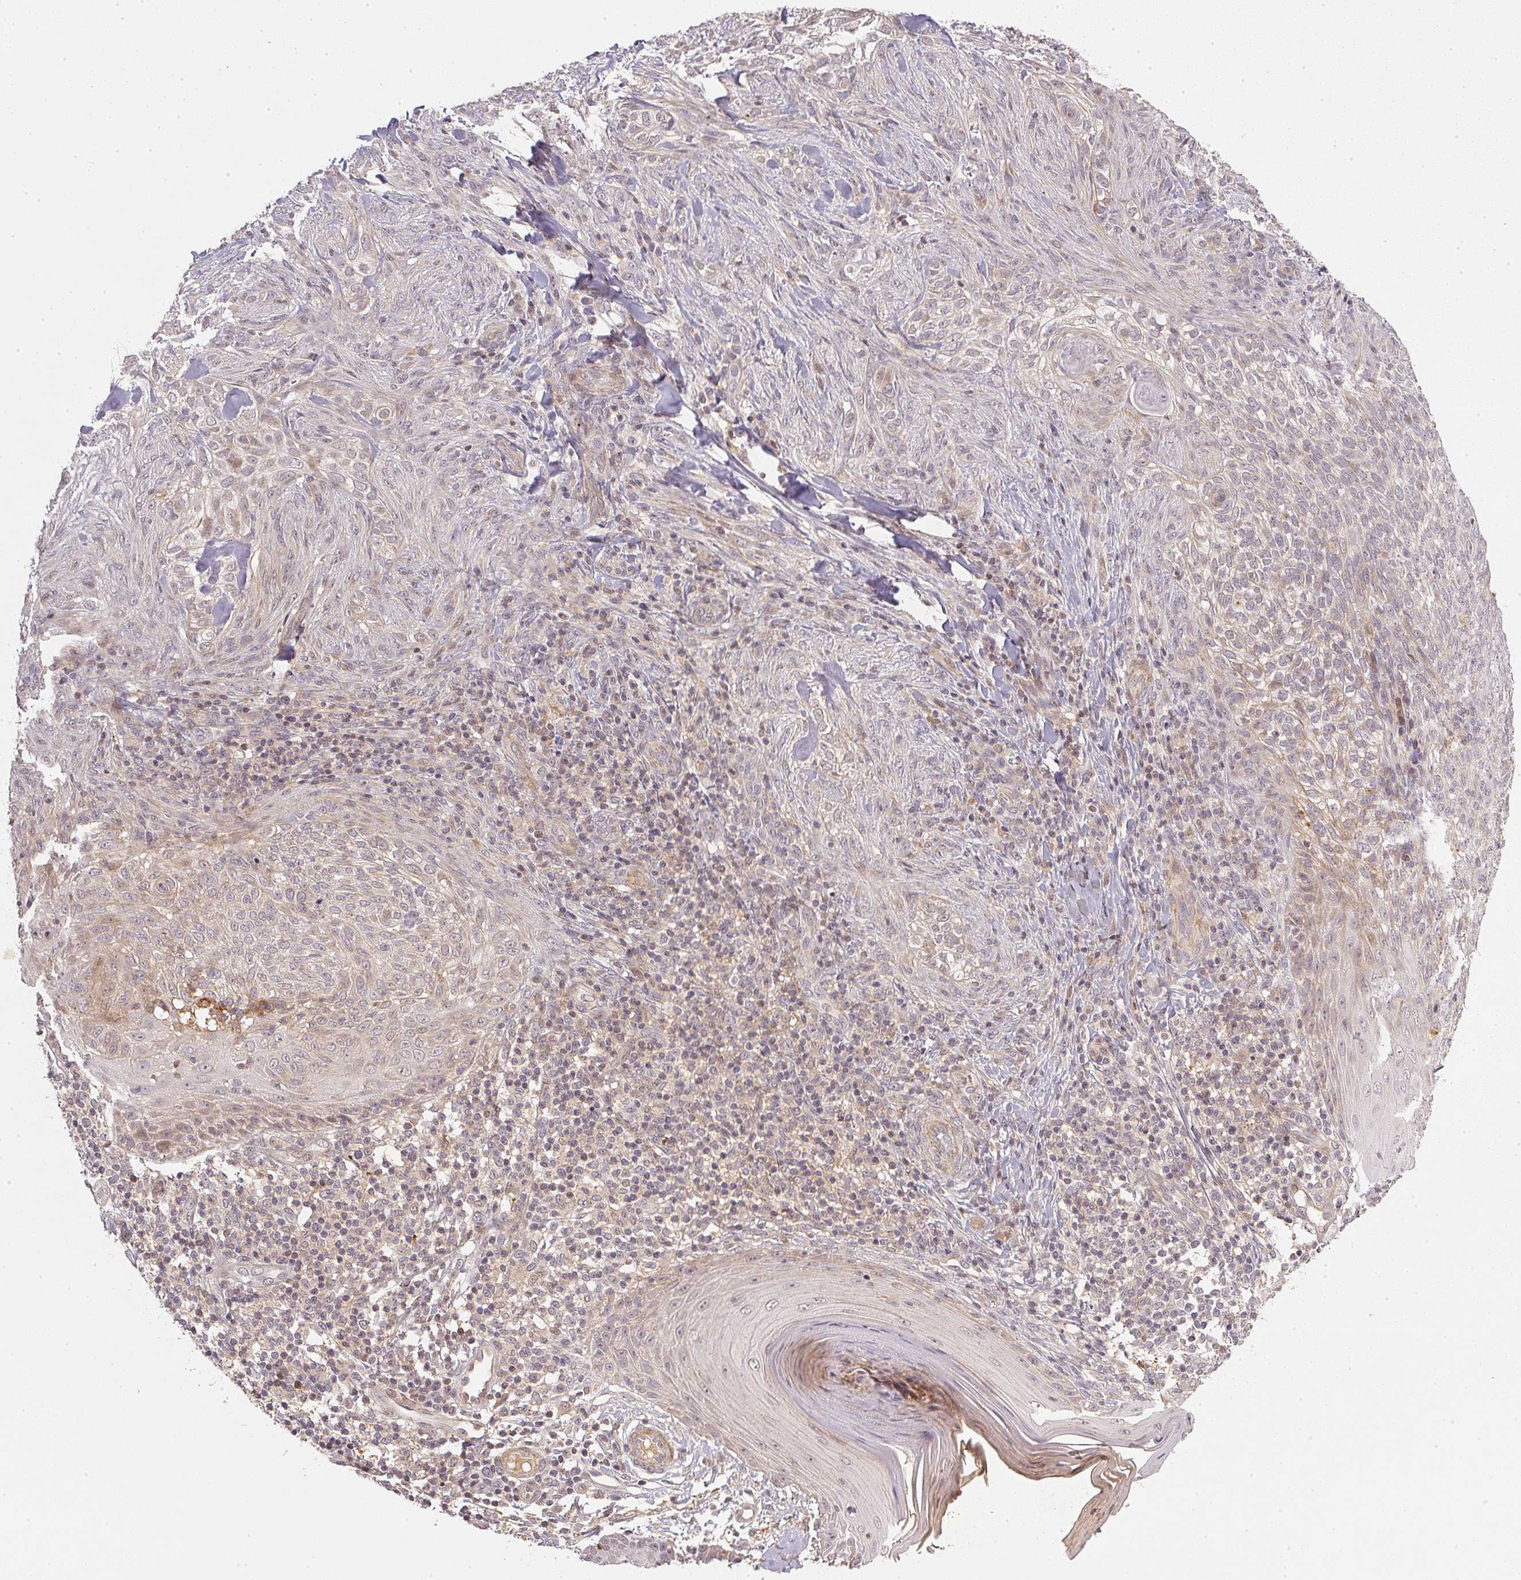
{"staining": {"intensity": "negative", "quantity": "none", "location": "none"}, "tissue": "skin cancer", "cell_type": "Tumor cells", "image_type": "cancer", "snomed": [{"axis": "morphology", "description": "Basal cell carcinoma"}, {"axis": "topography", "description": "Skin"}], "caption": "An image of human skin cancer (basal cell carcinoma) is negative for staining in tumor cells.", "gene": "SERPINE1", "patient": {"sex": "female", "age": 48}}